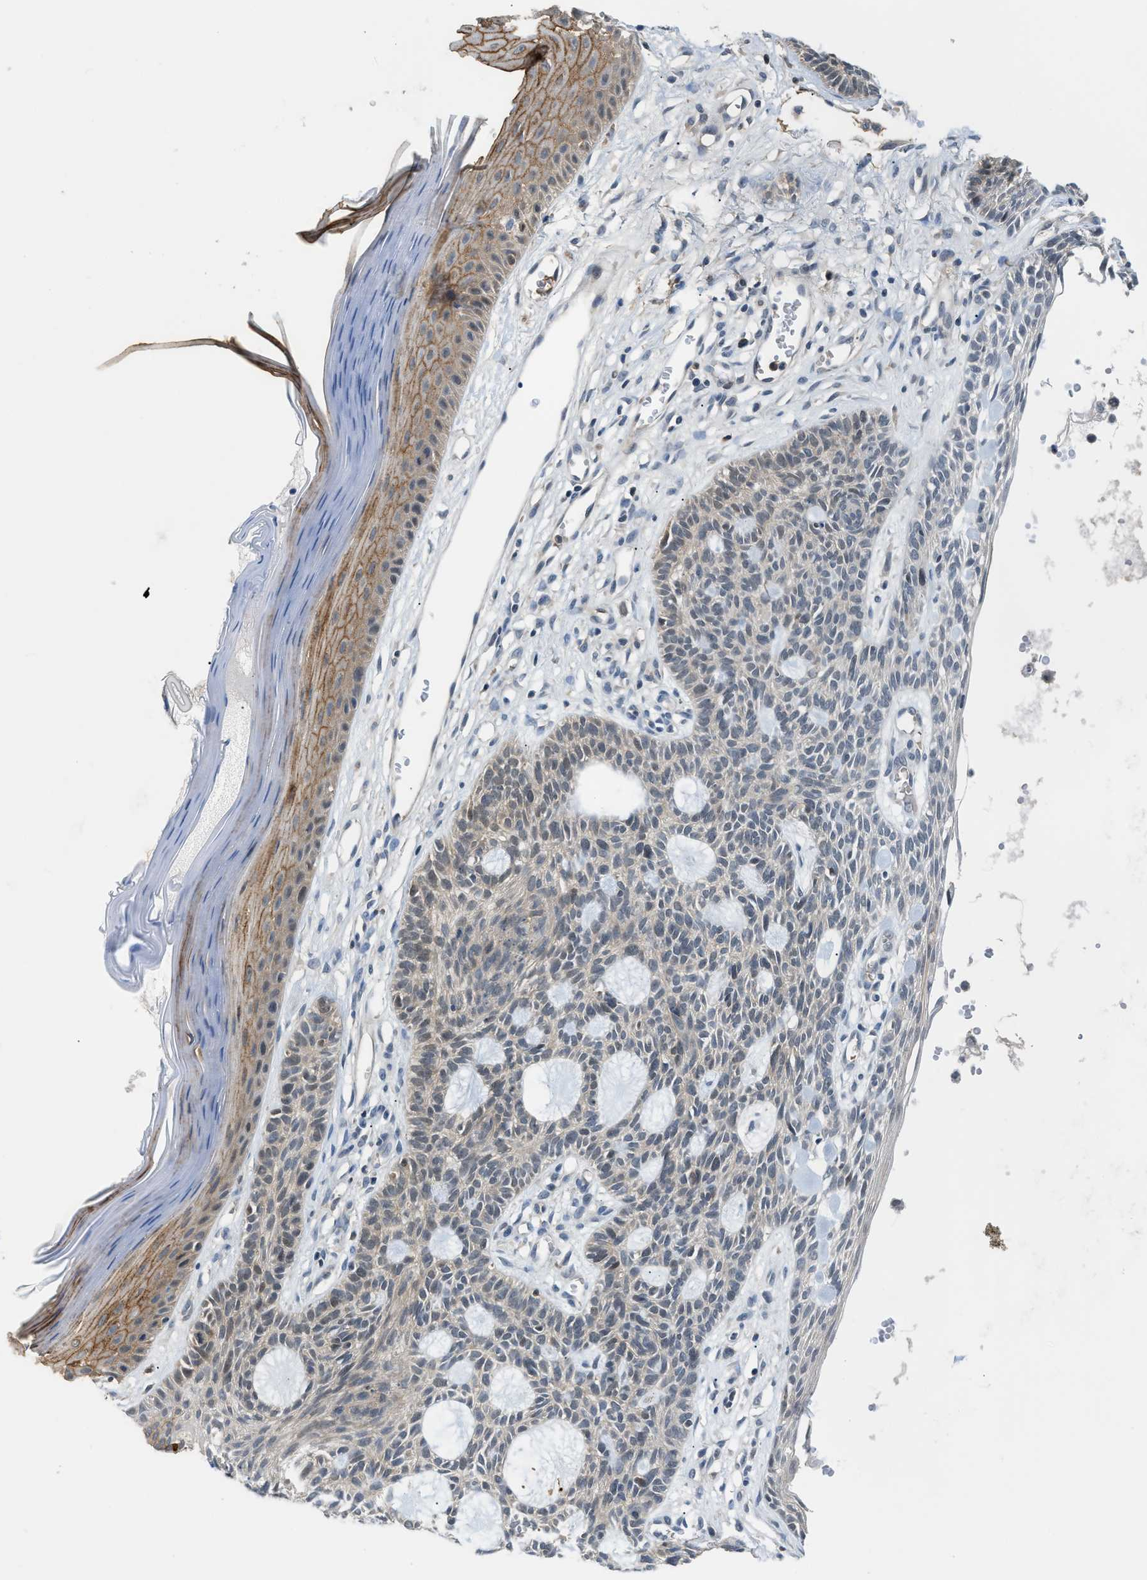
{"staining": {"intensity": "weak", "quantity": ">75%", "location": "cytoplasmic/membranous"}, "tissue": "skin cancer", "cell_type": "Tumor cells", "image_type": "cancer", "snomed": [{"axis": "morphology", "description": "Basal cell carcinoma"}, {"axis": "topography", "description": "Skin"}], "caption": "Immunohistochemical staining of human skin cancer displays weak cytoplasmic/membranous protein staining in approximately >75% of tumor cells. (DAB (3,3'-diaminobenzidine) IHC with brightfield microscopy, high magnification).", "gene": "PSAT1", "patient": {"sex": "male", "age": 67}}